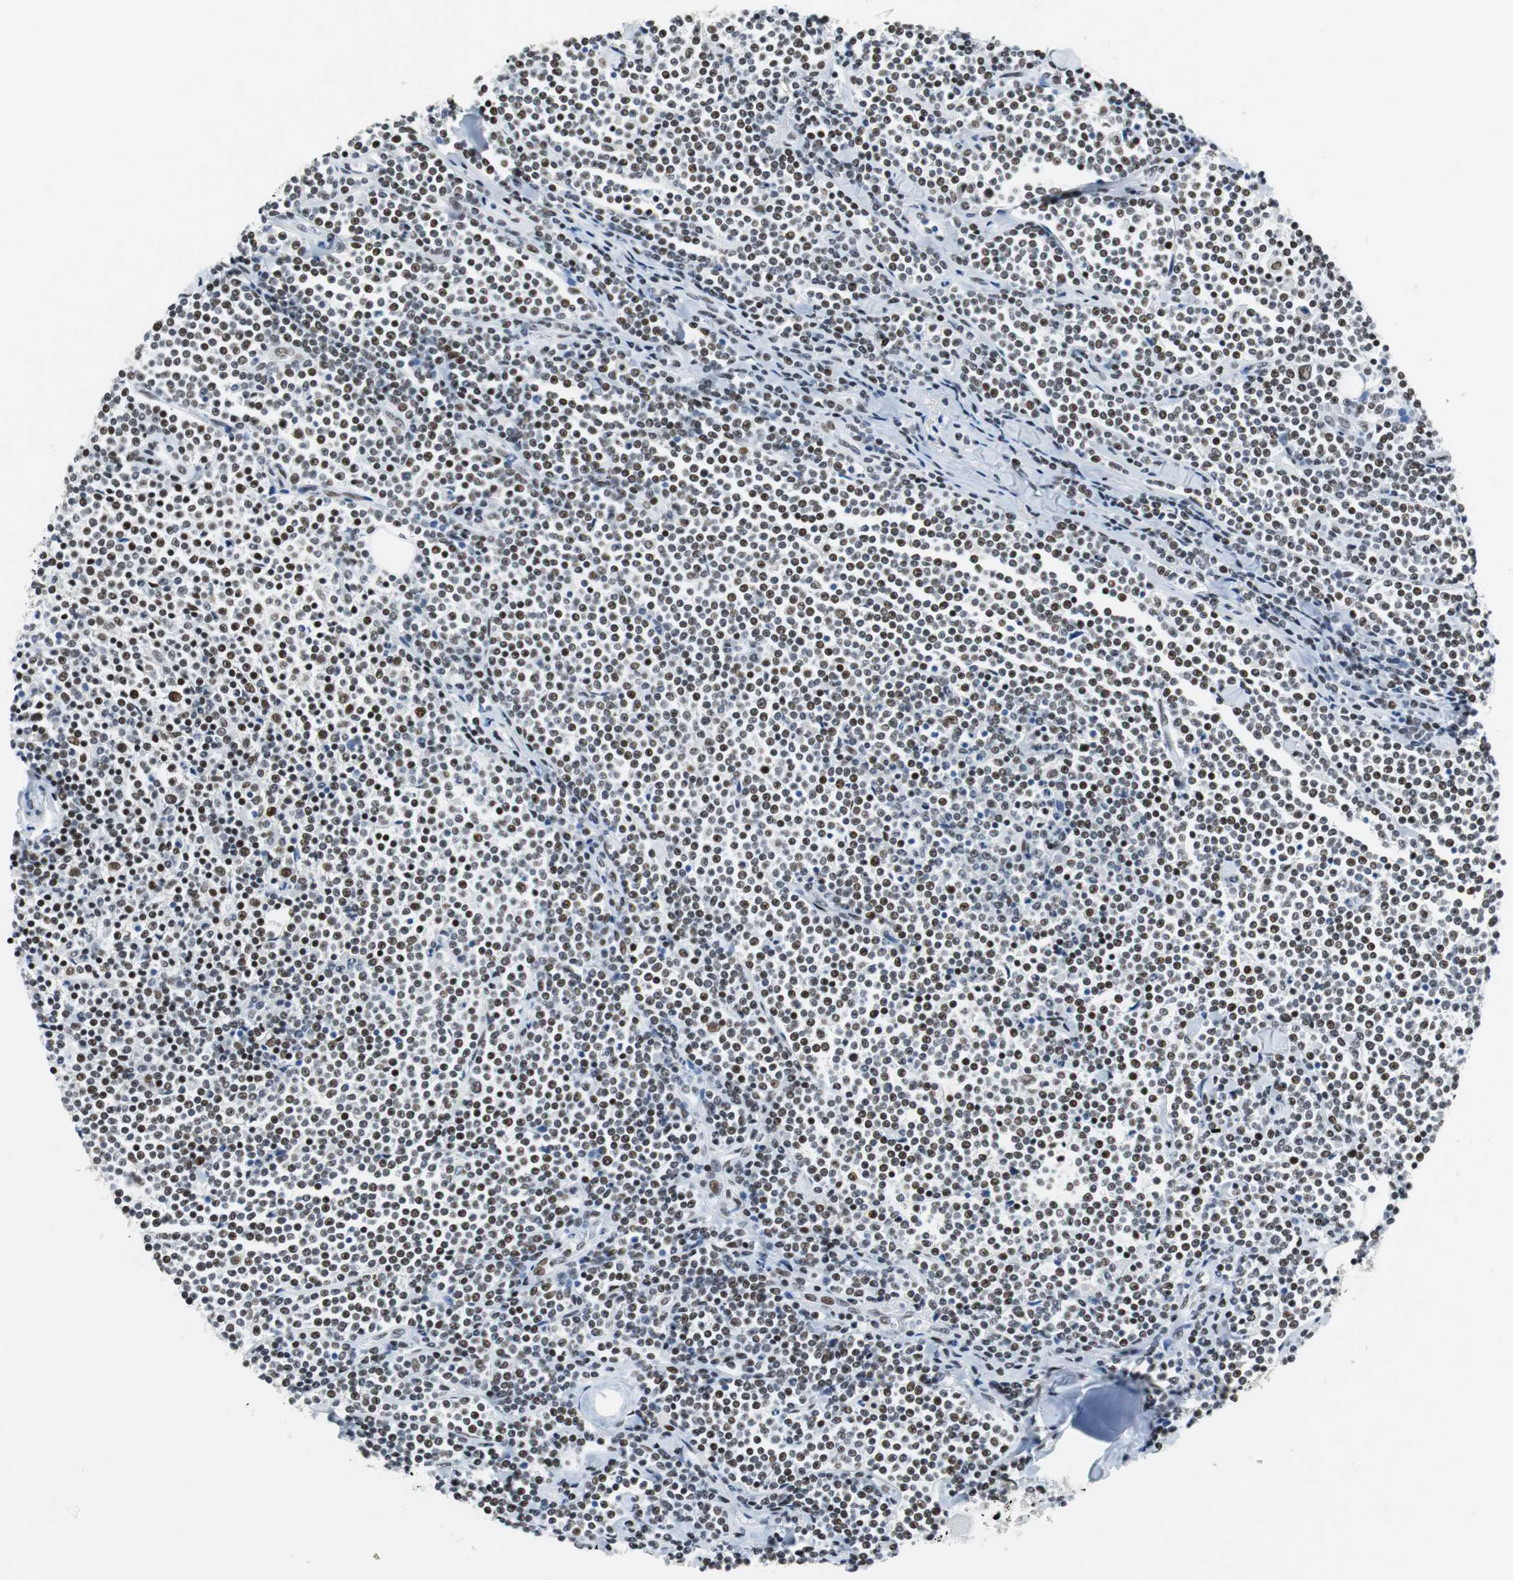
{"staining": {"intensity": "weak", "quantity": "25%-75%", "location": "nuclear"}, "tissue": "lymphoma", "cell_type": "Tumor cells", "image_type": "cancer", "snomed": [{"axis": "morphology", "description": "Malignant lymphoma, non-Hodgkin's type, Low grade"}, {"axis": "topography", "description": "Soft tissue"}], "caption": "Protein expression analysis of human lymphoma reveals weak nuclear positivity in about 25%-75% of tumor cells.", "gene": "HDAC3", "patient": {"sex": "male", "age": 92}}